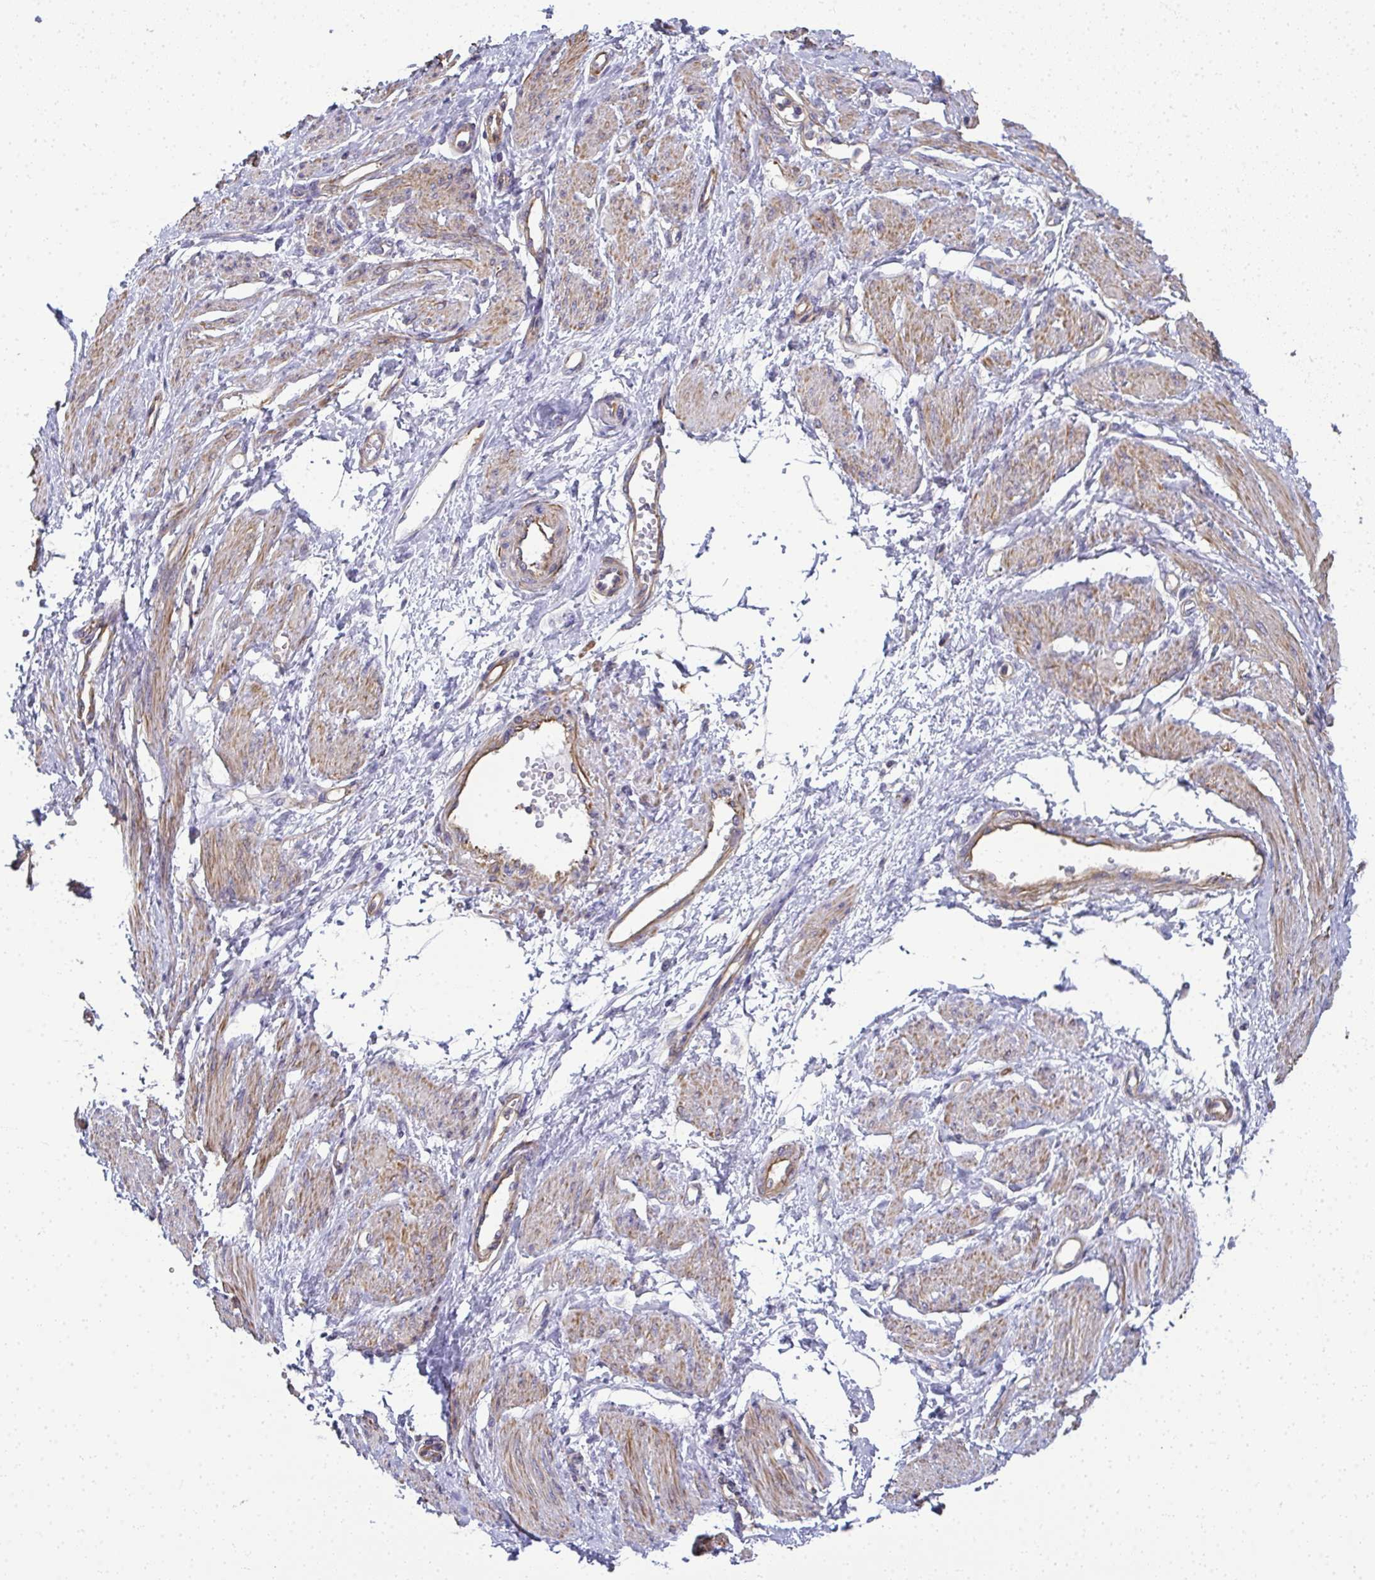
{"staining": {"intensity": "moderate", "quantity": ">75%", "location": "cytoplasmic/membranous"}, "tissue": "smooth muscle", "cell_type": "Smooth muscle cells", "image_type": "normal", "snomed": [{"axis": "morphology", "description": "Normal tissue, NOS"}, {"axis": "topography", "description": "Smooth muscle"}, {"axis": "topography", "description": "Uterus"}], "caption": "This histopathology image demonstrates normal smooth muscle stained with immunohistochemistry to label a protein in brown. The cytoplasmic/membranous of smooth muscle cells show moderate positivity for the protein. Nuclei are counter-stained blue.", "gene": "MYL1", "patient": {"sex": "female", "age": 39}}